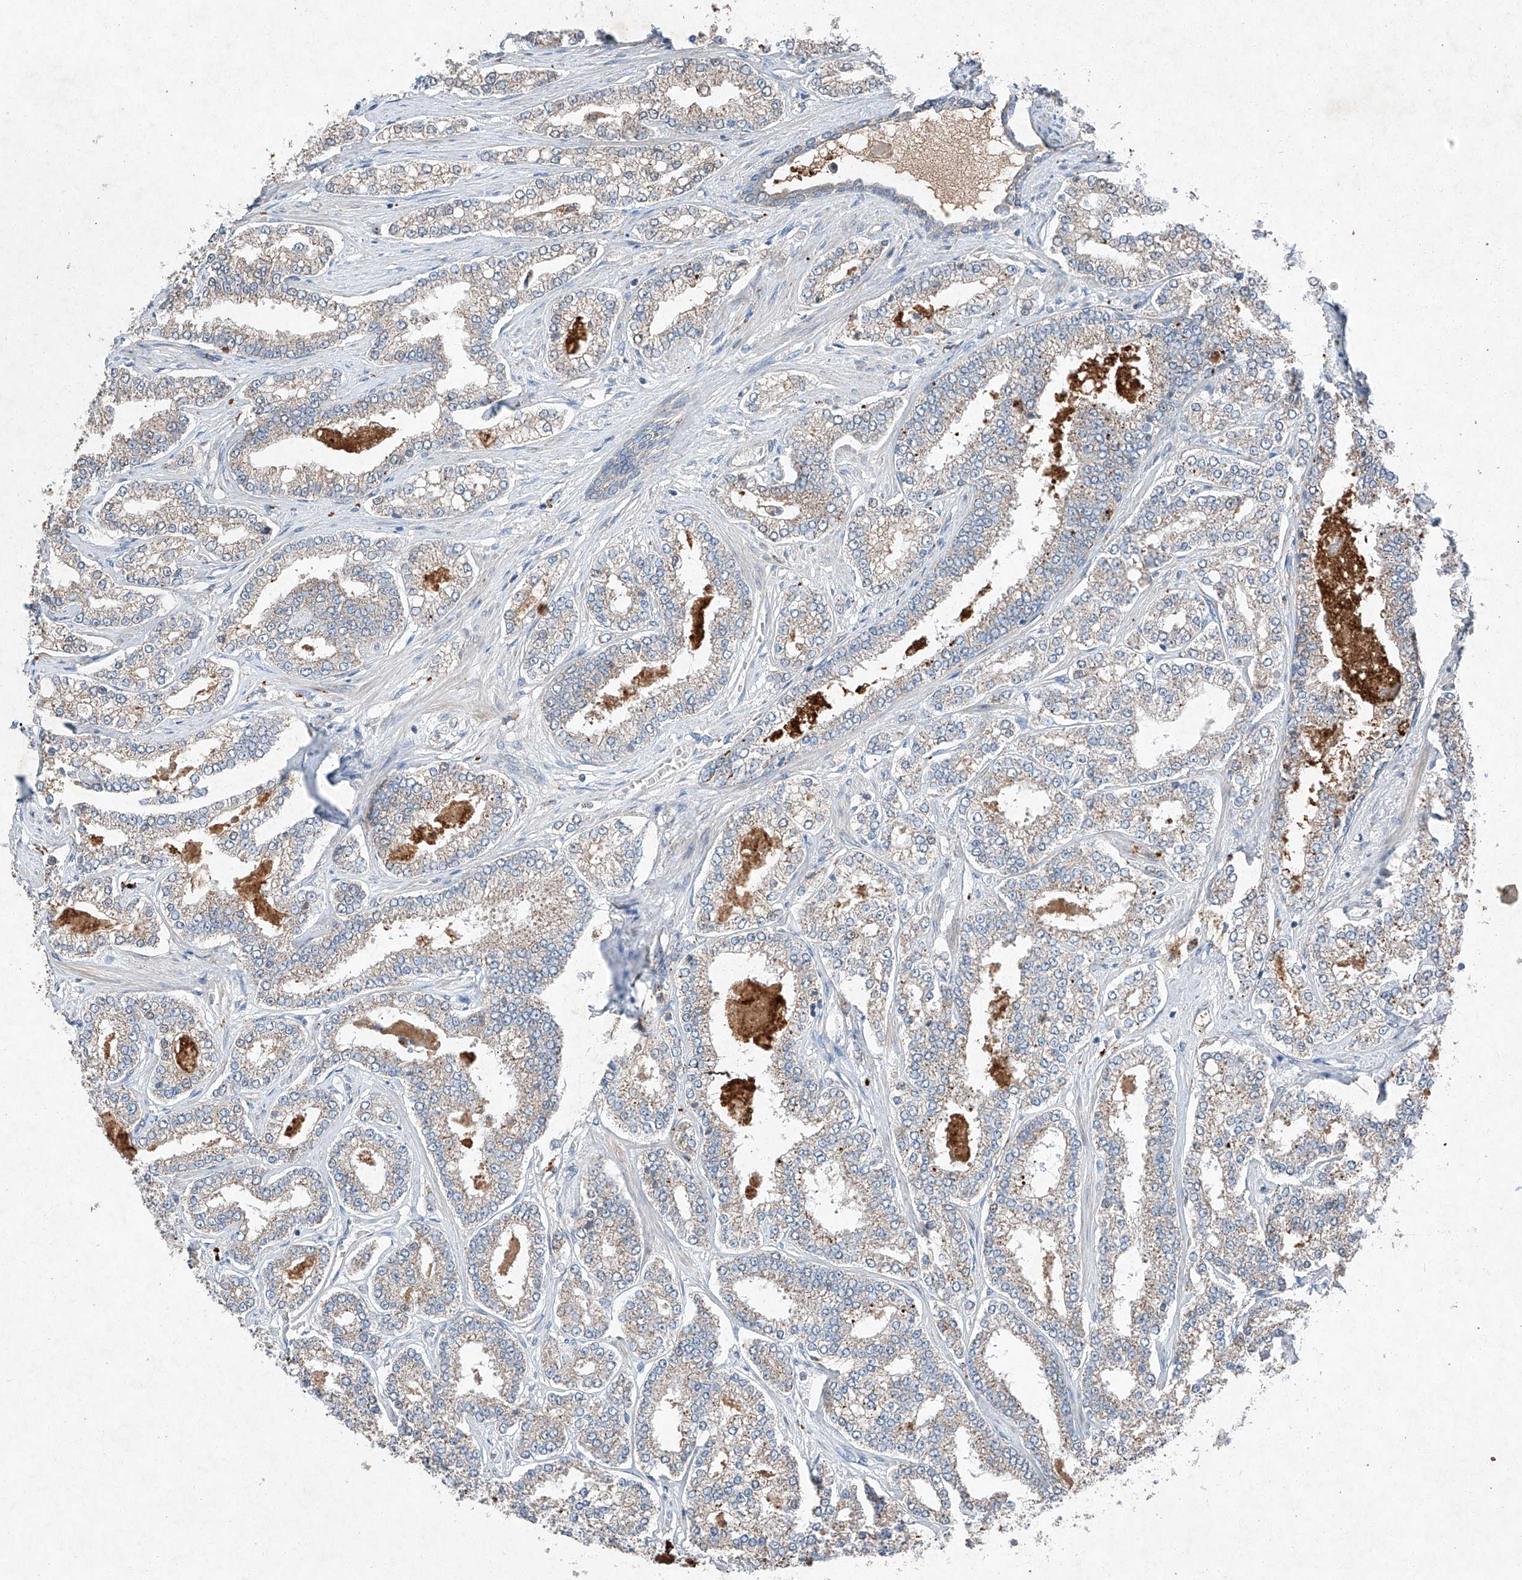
{"staining": {"intensity": "weak", "quantity": "25%-75%", "location": "cytoplasmic/membranous"}, "tissue": "prostate cancer", "cell_type": "Tumor cells", "image_type": "cancer", "snomed": [{"axis": "morphology", "description": "Normal tissue, NOS"}, {"axis": "morphology", "description": "Adenocarcinoma, High grade"}, {"axis": "topography", "description": "Prostate"}], "caption": "Prostate cancer (adenocarcinoma (high-grade)) stained with IHC shows weak cytoplasmic/membranous positivity in about 25%-75% of tumor cells.", "gene": "RUSC1", "patient": {"sex": "male", "age": 83}}